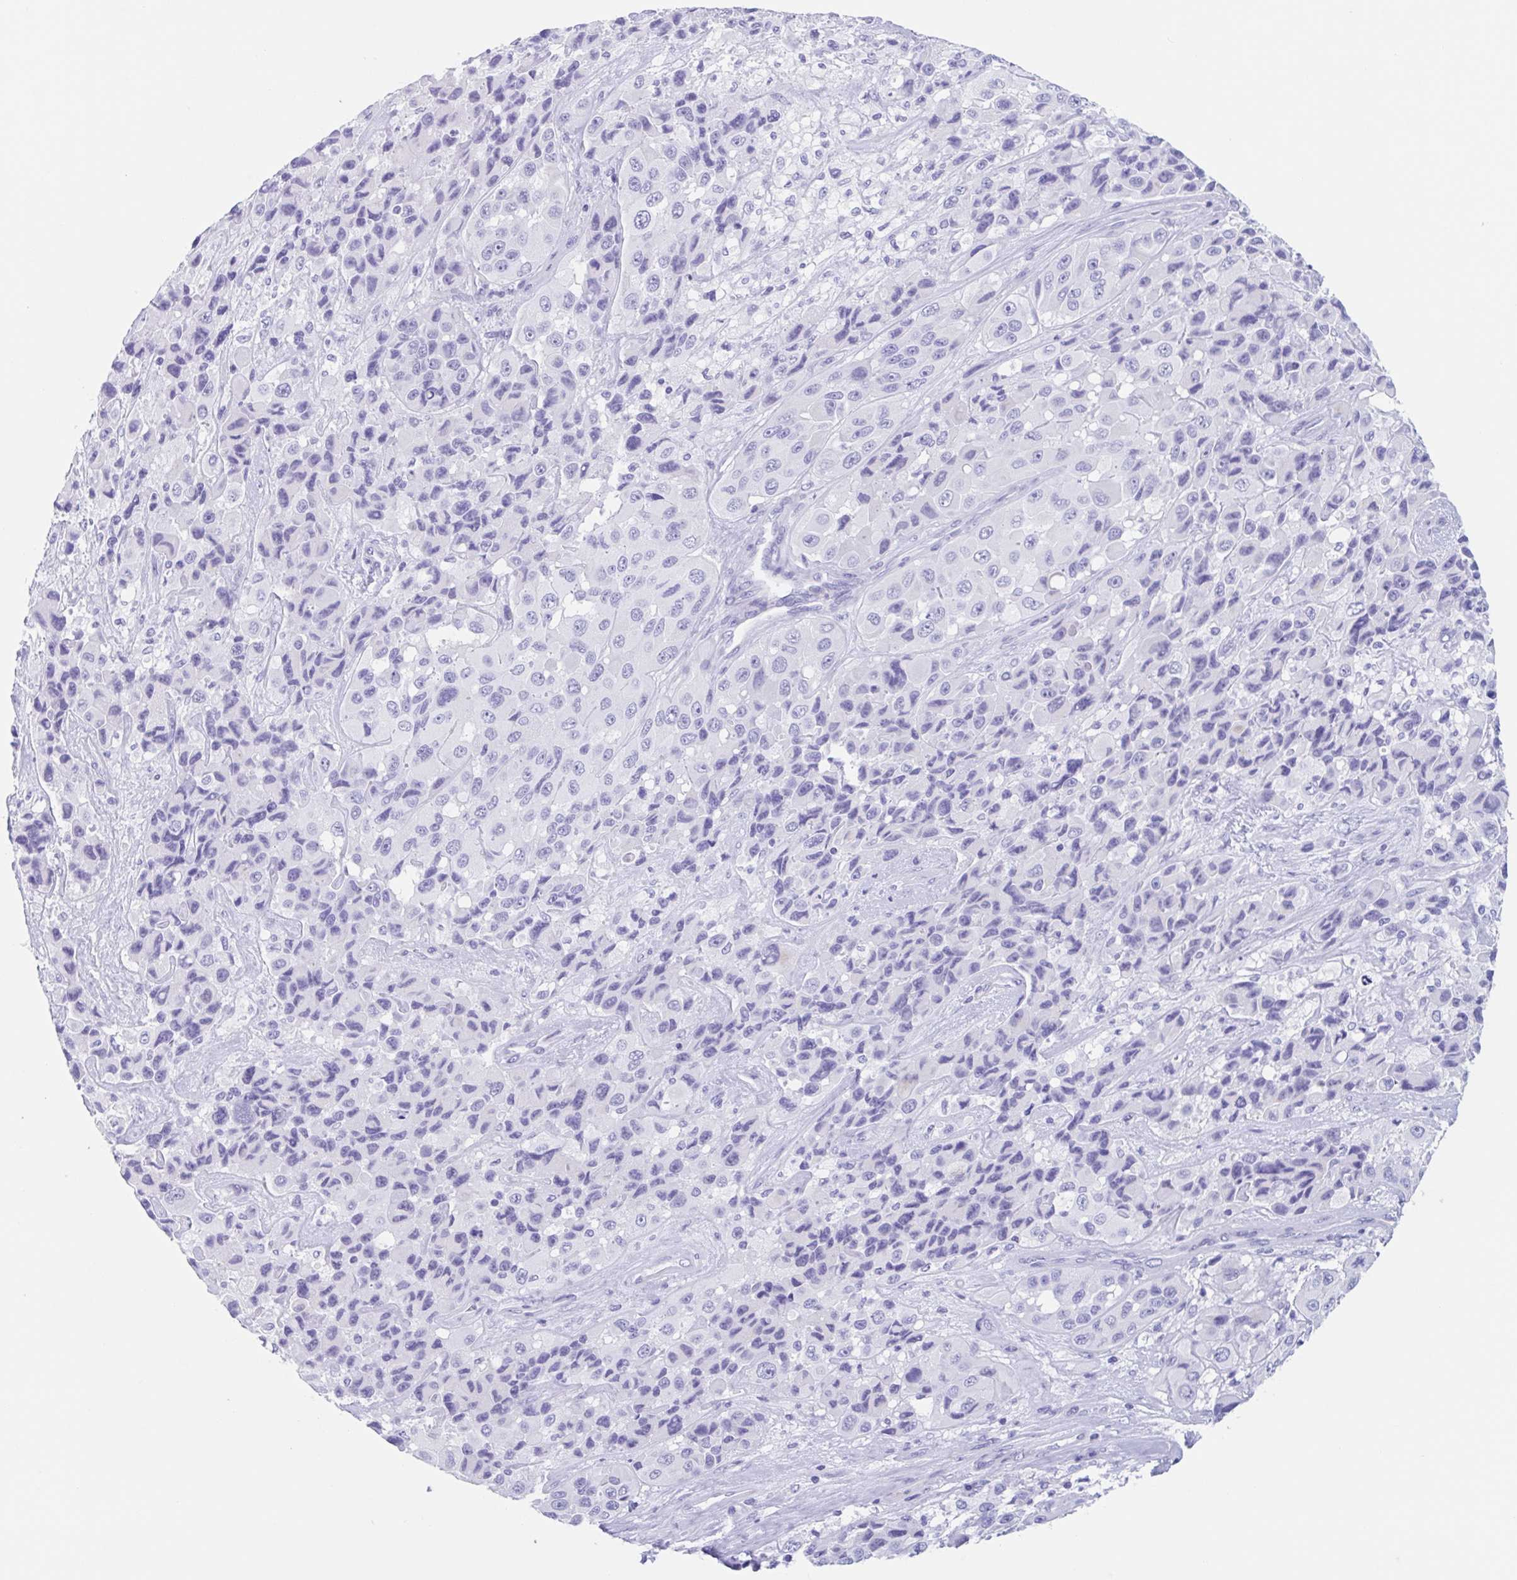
{"staining": {"intensity": "negative", "quantity": "none", "location": "none"}, "tissue": "melanoma", "cell_type": "Tumor cells", "image_type": "cancer", "snomed": [{"axis": "morphology", "description": "Malignant melanoma, Metastatic site"}, {"axis": "topography", "description": "Lymph node"}], "caption": "This is an immunohistochemistry (IHC) image of melanoma. There is no staining in tumor cells.", "gene": "CPTP", "patient": {"sex": "female", "age": 65}}